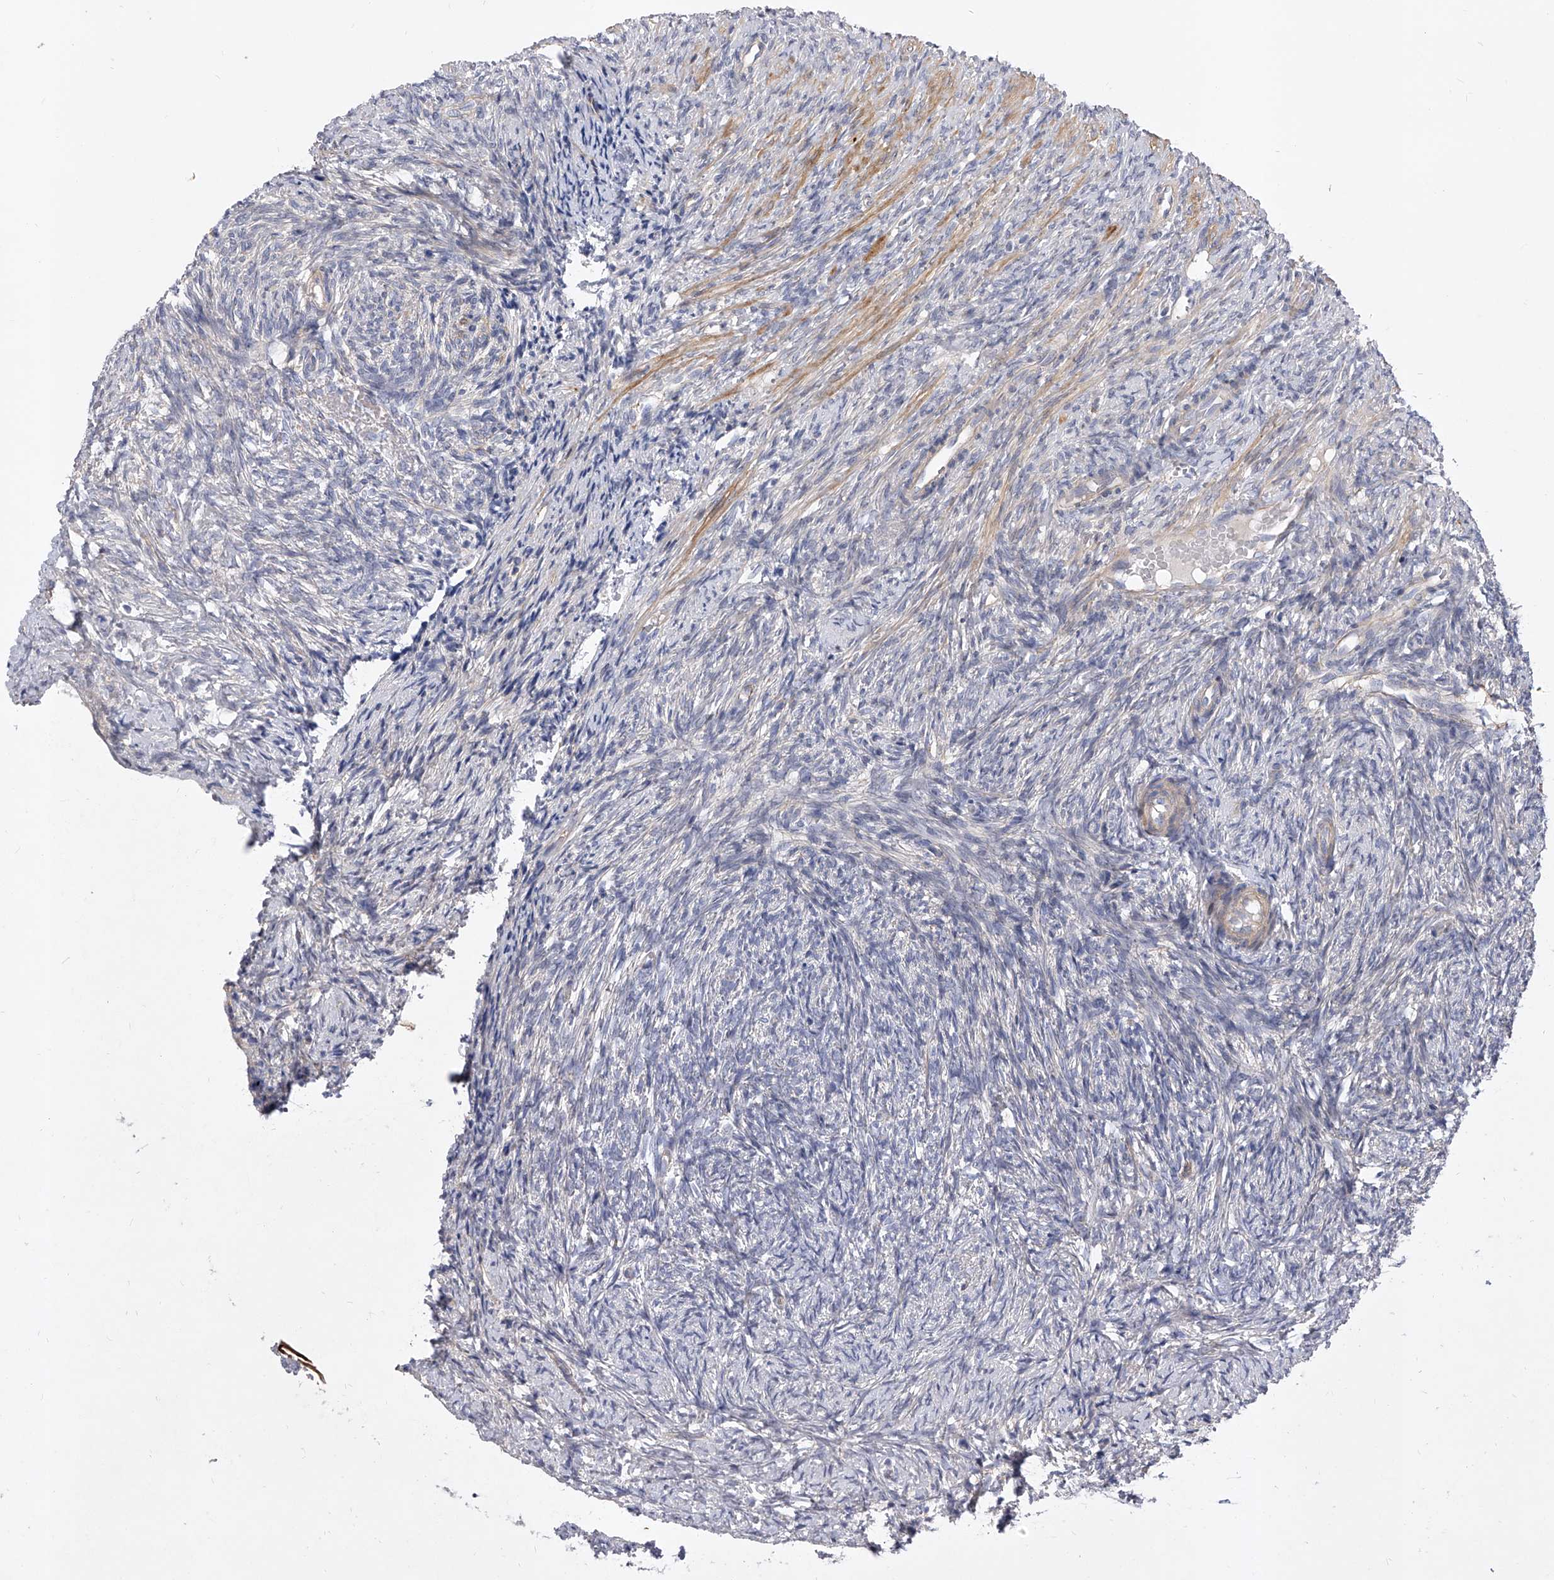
{"staining": {"intensity": "negative", "quantity": "none", "location": "none"}, "tissue": "ovary", "cell_type": "Follicle cells", "image_type": "normal", "snomed": [{"axis": "morphology", "description": "Normal tissue, NOS"}, {"axis": "topography", "description": "Ovary"}], "caption": "There is no significant positivity in follicle cells of ovary. (Brightfield microscopy of DAB (3,3'-diaminobenzidine) IHC at high magnification).", "gene": "ENSG00000250424", "patient": {"sex": "female", "age": 41}}